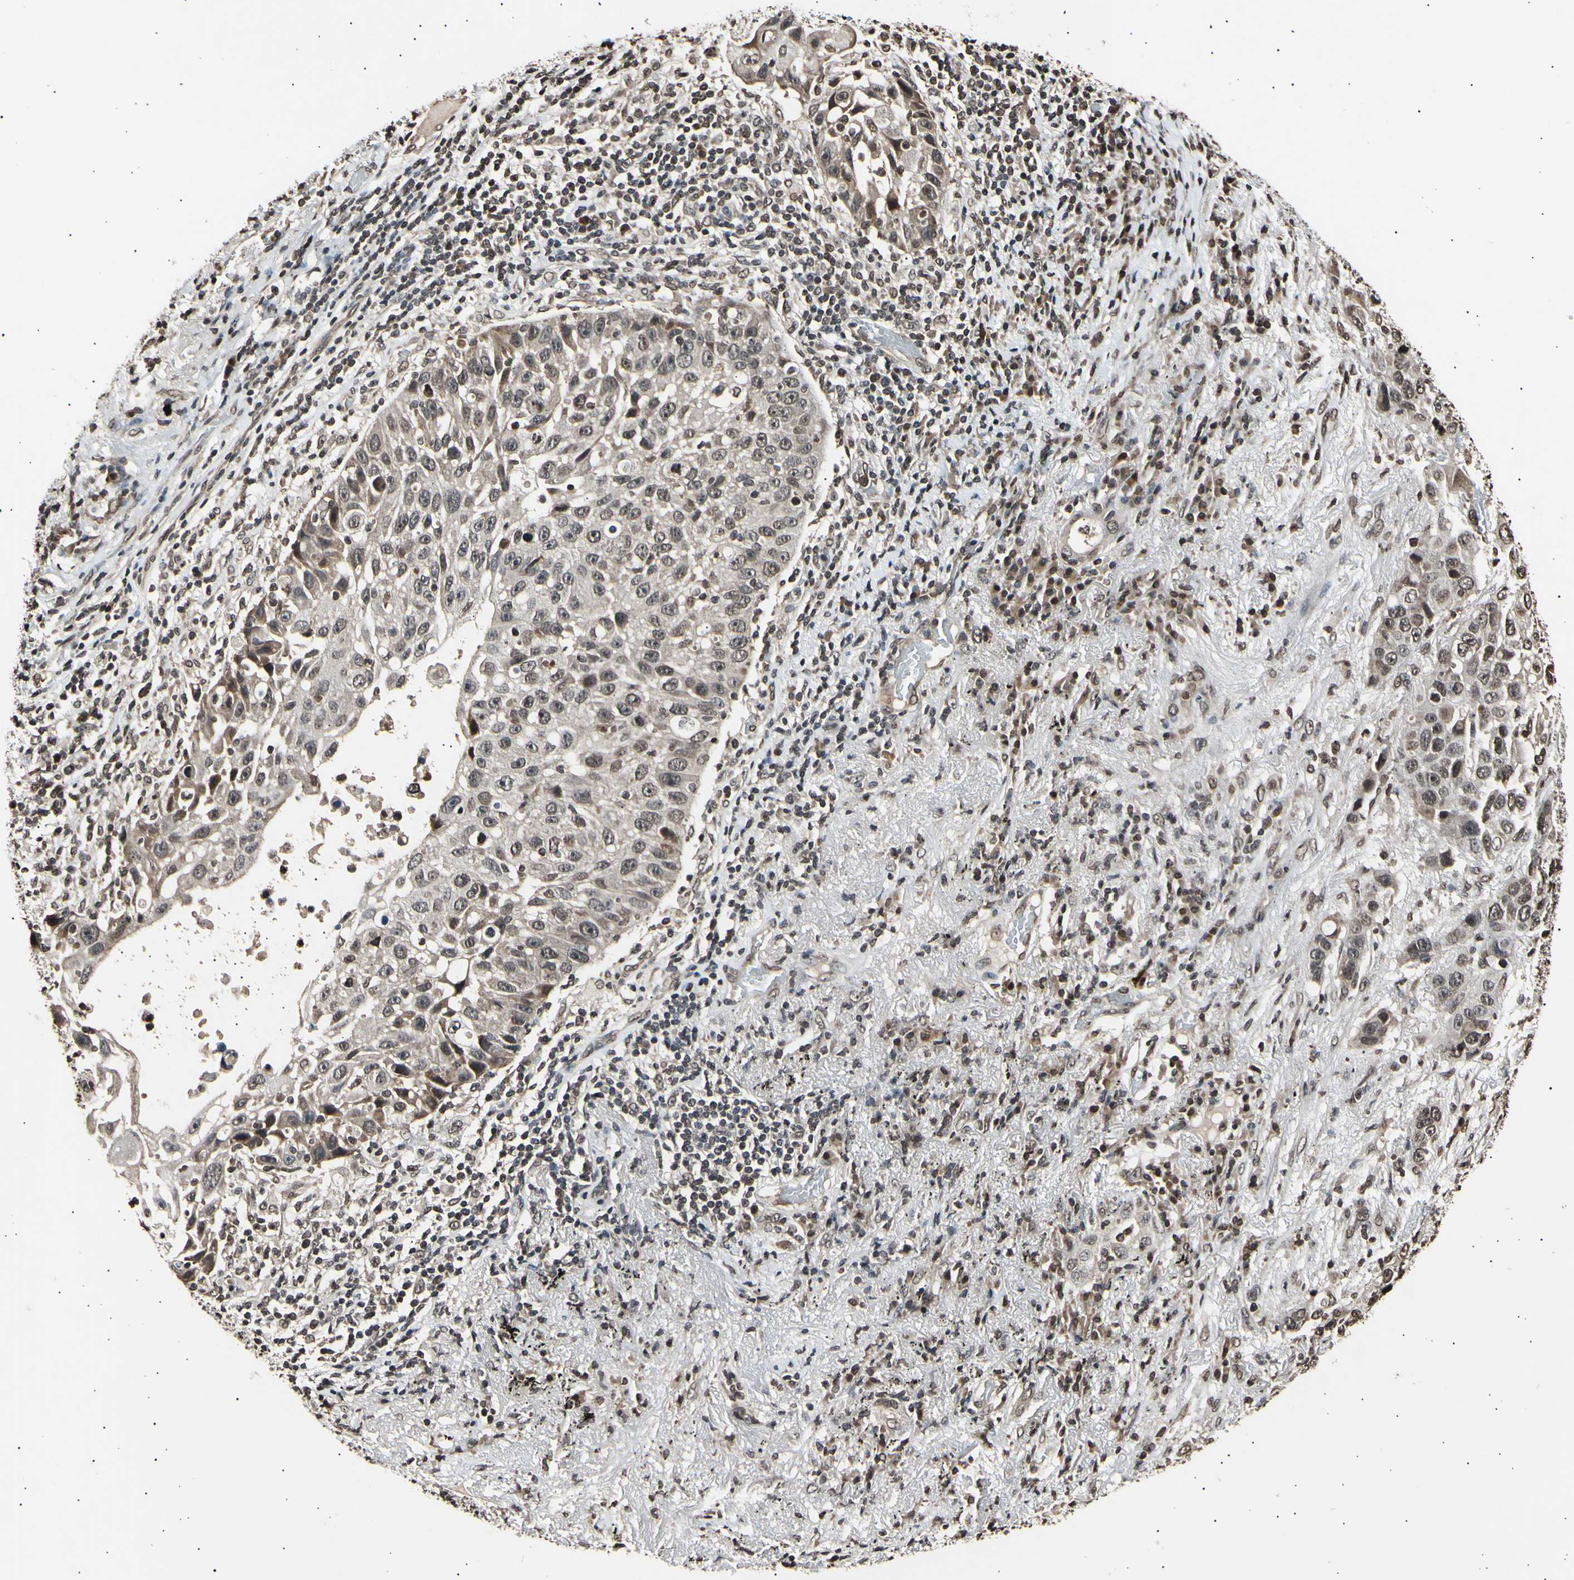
{"staining": {"intensity": "moderate", "quantity": ">75%", "location": "cytoplasmic/membranous,nuclear"}, "tissue": "lung cancer", "cell_type": "Tumor cells", "image_type": "cancer", "snomed": [{"axis": "morphology", "description": "Squamous cell carcinoma, NOS"}, {"axis": "topography", "description": "Lung"}], "caption": "Lung squamous cell carcinoma stained with a protein marker exhibits moderate staining in tumor cells.", "gene": "ANAPC7", "patient": {"sex": "male", "age": 57}}